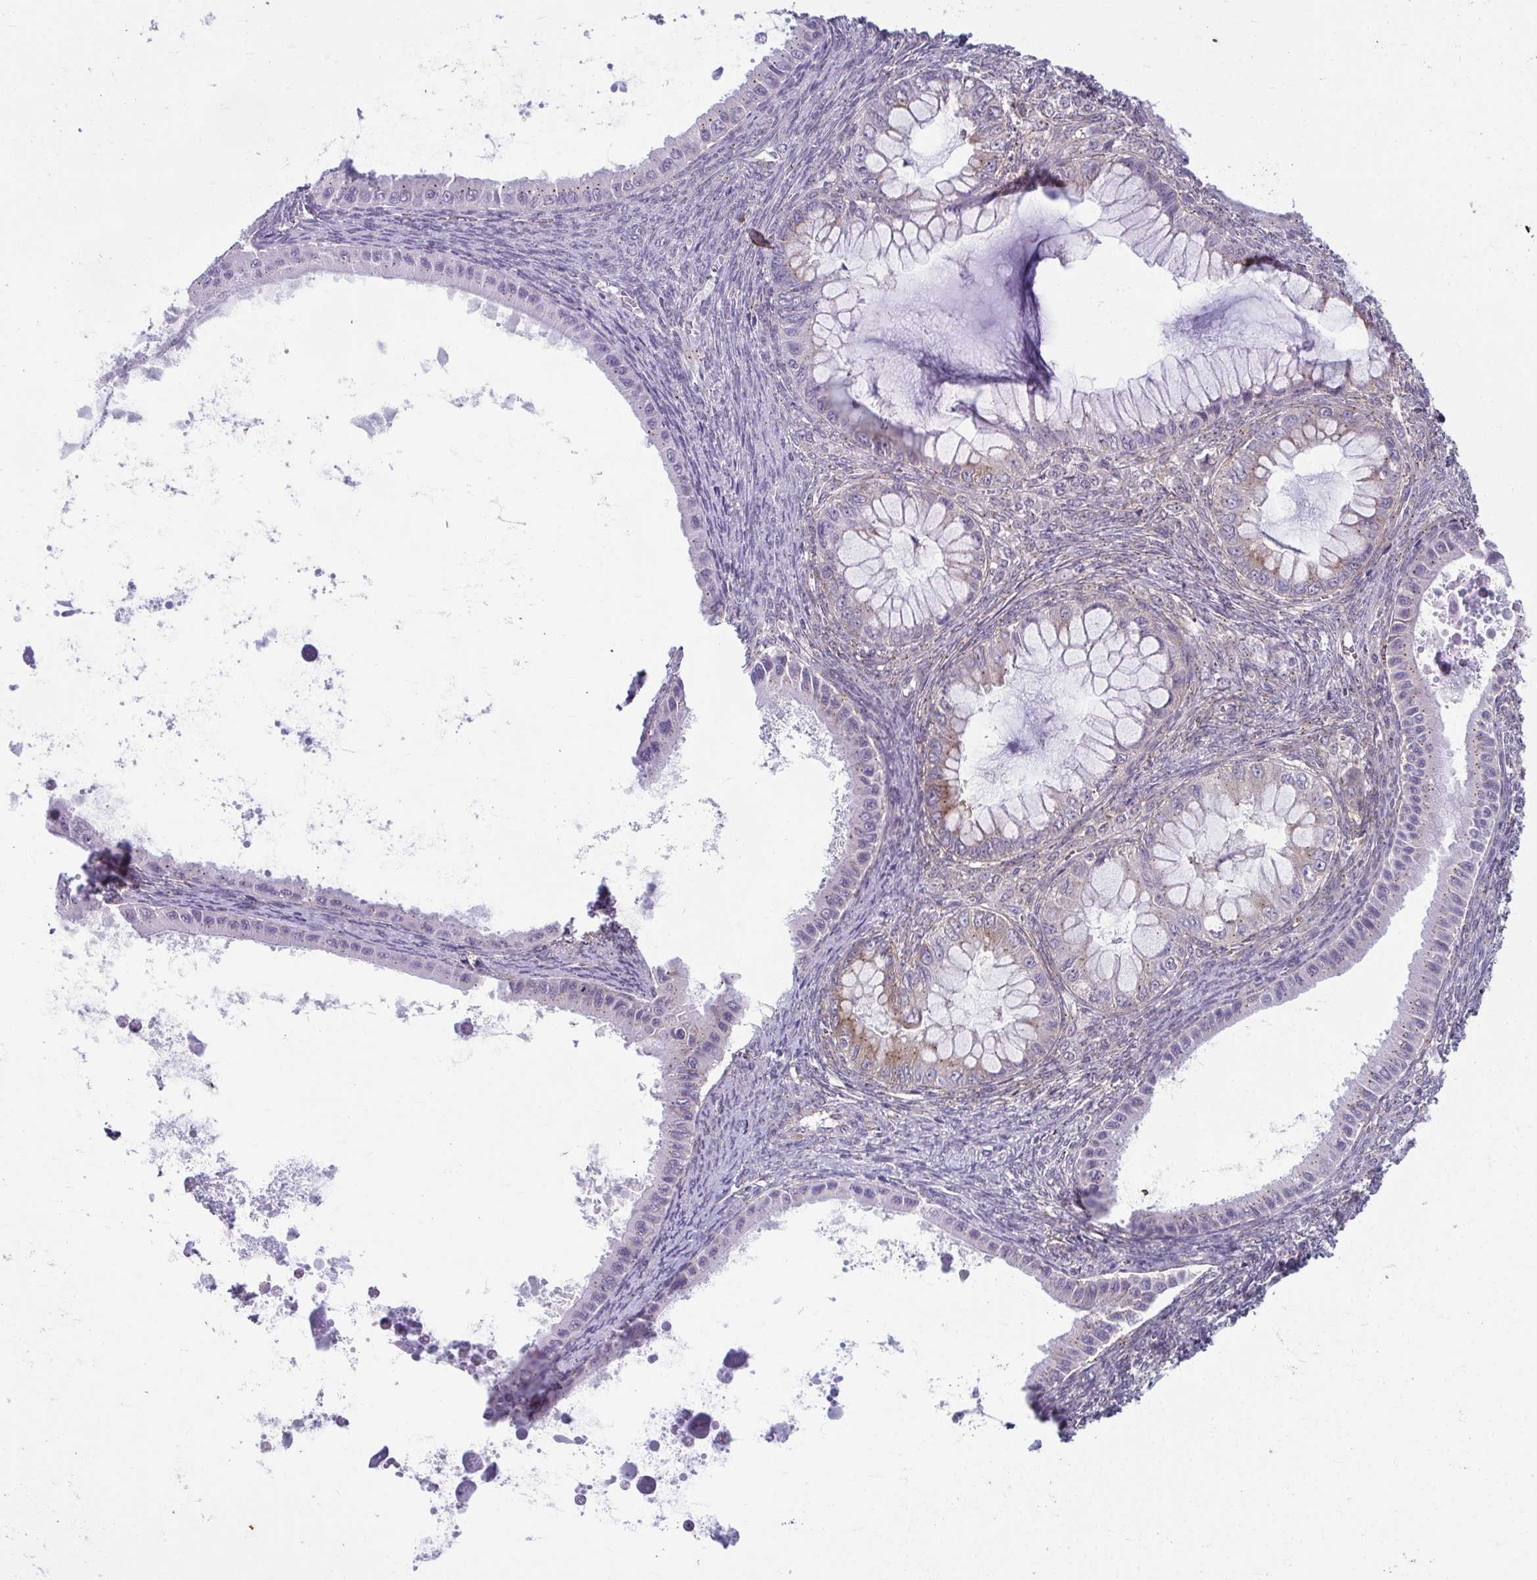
{"staining": {"intensity": "weak", "quantity": "<25%", "location": "cytoplasmic/membranous"}, "tissue": "ovarian cancer", "cell_type": "Tumor cells", "image_type": "cancer", "snomed": [{"axis": "morphology", "description": "Cystadenocarcinoma, mucinous, NOS"}, {"axis": "topography", "description": "Ovary"}], "caption": "Protein analysis of mucinous cystadenocarcinoma (ovarian) shows no significant positivity in tumor cells.", "gene": "TMEM108", "patient": {"sex": "female", "age": 64}}